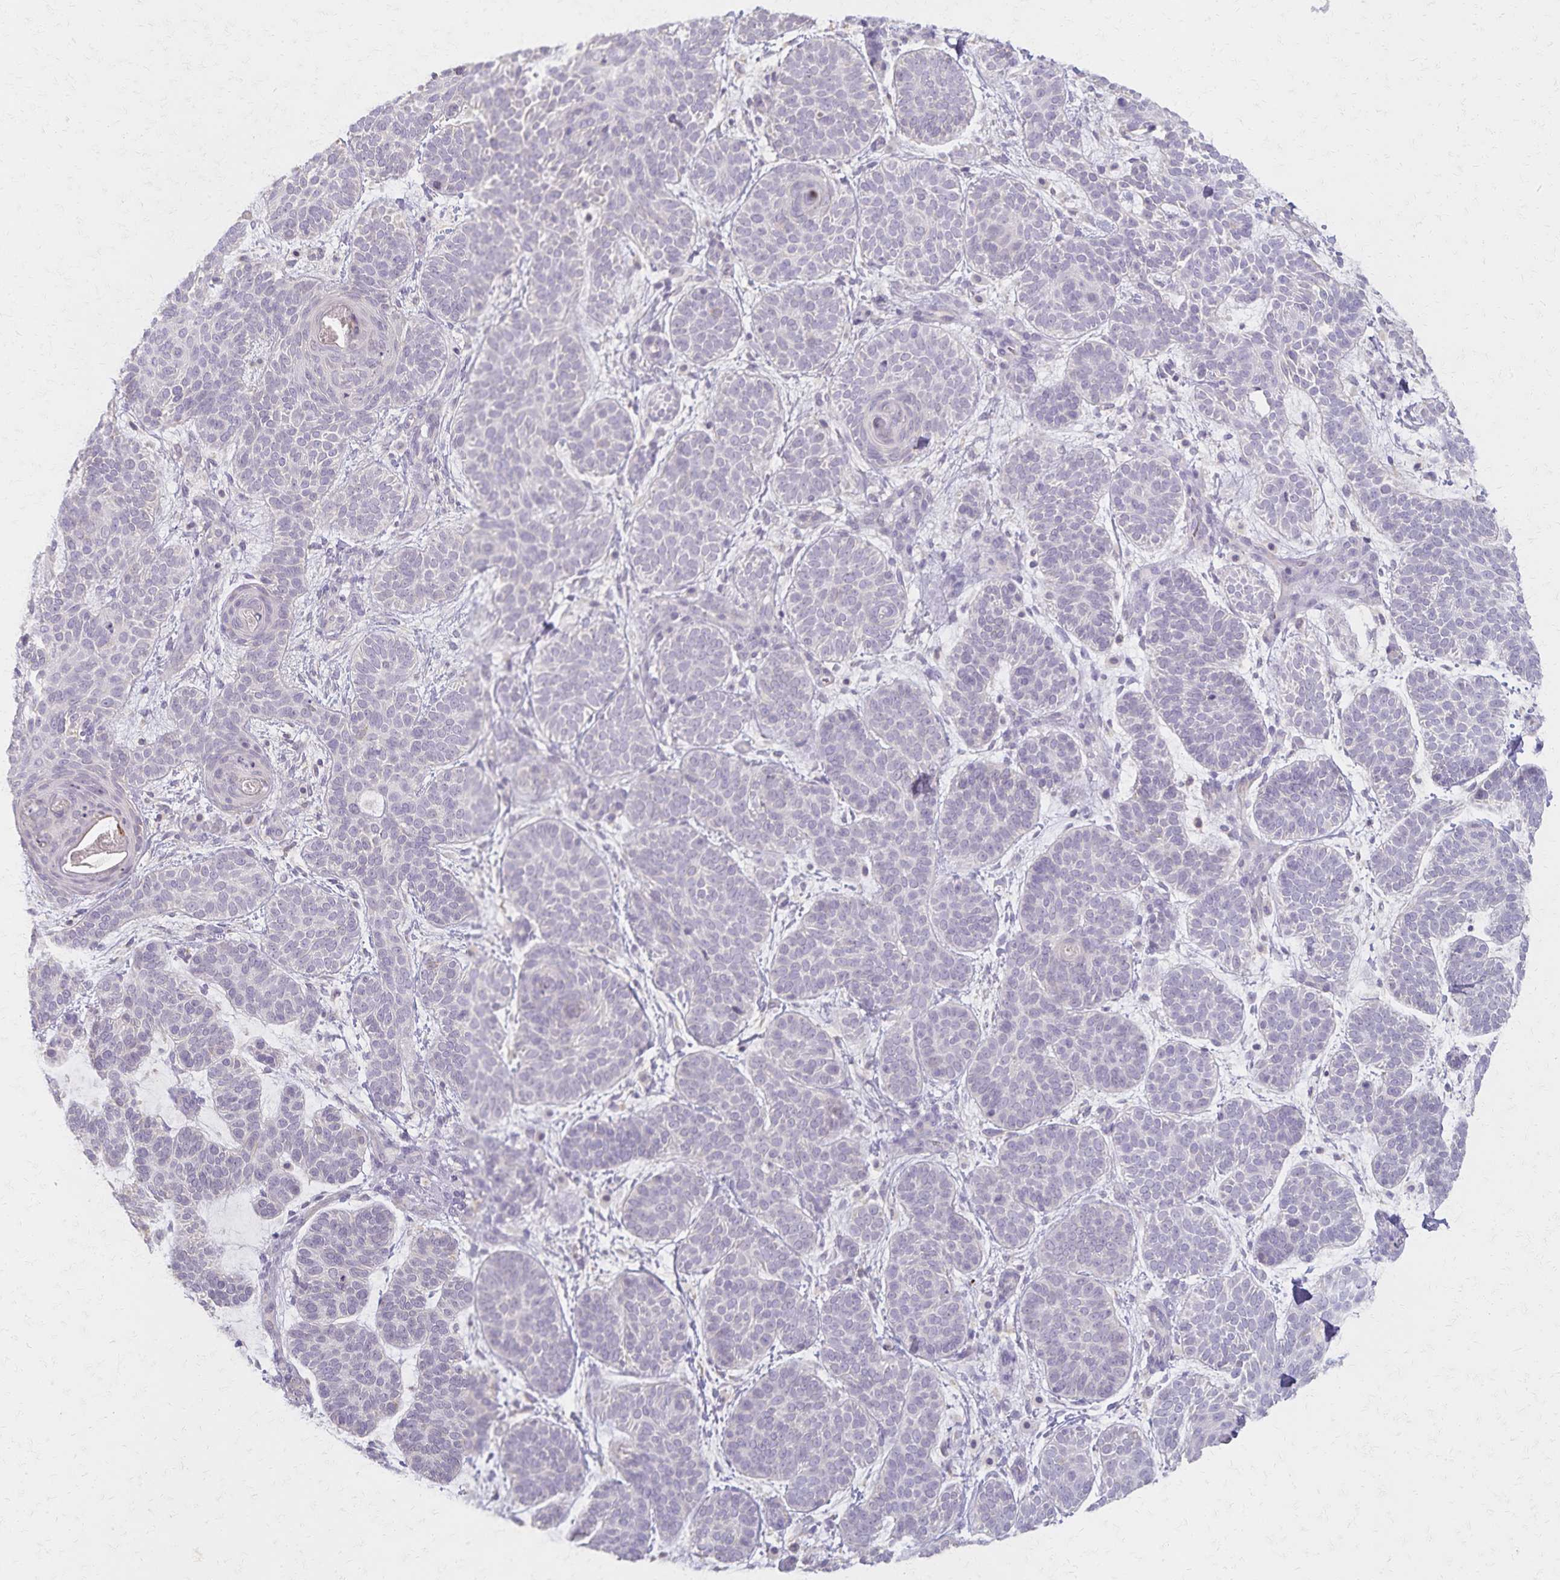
{"staining": {"intensity": "negative", "quantity": "none", "location": "none"}, "tissue": "skin cancer", "cell_type": "Tumor cells", "image_type": "cancer", "snomed": [{"axis": "morphology", "description": "Basal cell carcinoma"}, {"axis": "topography", "description": "Skin"}], "caption": "This image is of skin basal cell carcinoma stained with immunohistochemistry to label a protein in brown with the nuclei are counter-stained blue. There is no expression in tumor cells. The staining was performed using DAB to visualize the protein expression in brown, while the nuclei were stained in blue with hematoxylin (Magnification: 20x).", "gene": "KISS1", "patient": {"sex": "female", "age": 82}}